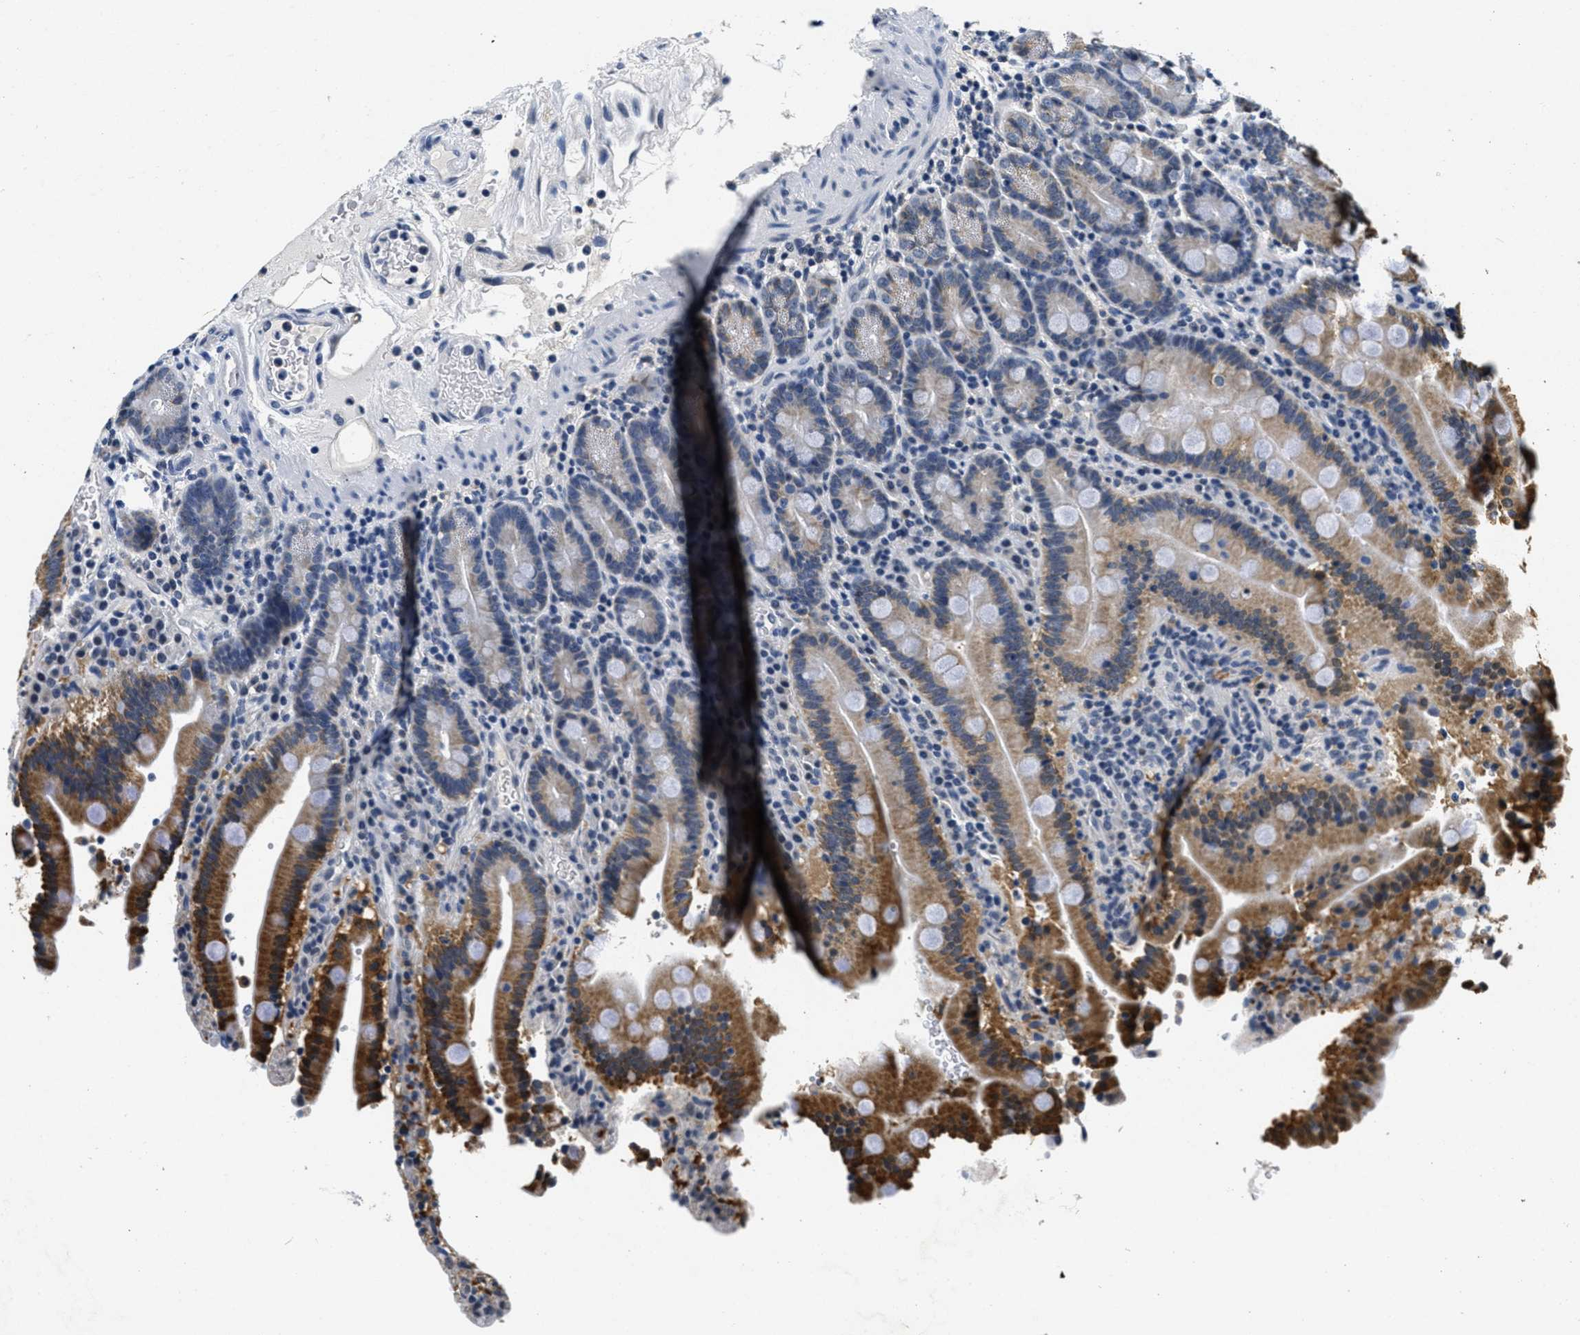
{"staining": {"intensity": "moderate", "quantity": ">75%", "location": "cytoplasmic/membranous"}, "tissue": "duodenum", "cell_type": "Glandular cells", "image_type": "normal", "snomed": [{"axis": "morphology", "description": "Normal tissue, NOS"}, {"axis": "topography", "description": "Small intestine, NOS"}], "caption": "IHC image of unremarkable duodenum: duodenum stained using IHC demonstrates medium levels of moderate protein expression localized specifically in the cytoplasmic/membranous of glandular cells, appearing as a cytoplasmic/membranous brown color.", "gene": "HS3ST2", "patient": {"sex": "female", "age": 71}}